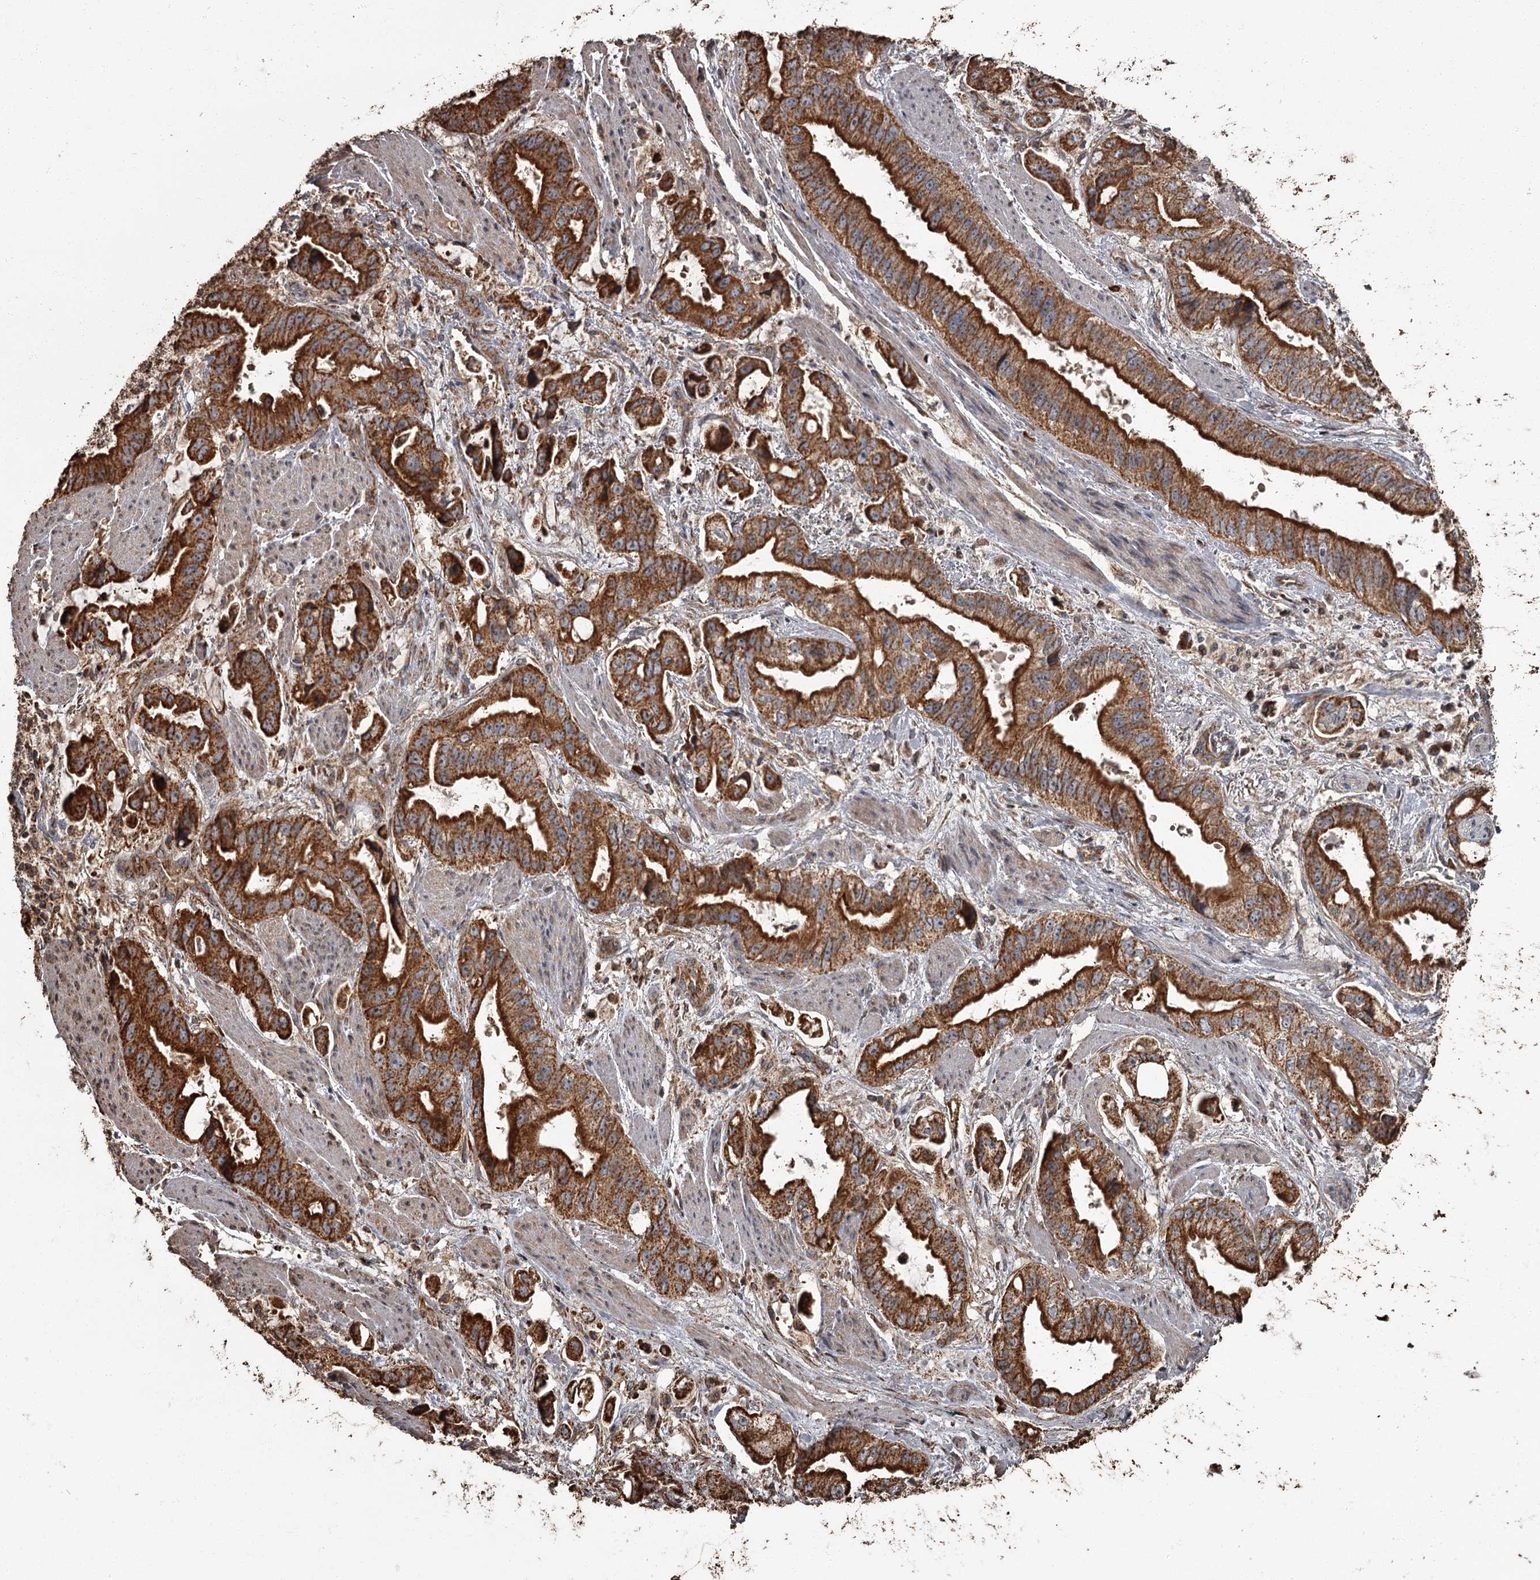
{"staining": {"intensity": "strong", "quantity": ">75%", "location": "cytoplasmic/membranous"}, "tissue": "stomach cancer", "cell_type": "Tumor cells", "image_type": "cancer", "snomed": [{"axis": "morphology", "description": "Adenocarcinoma, NOS"}, {"axis": "topography", "description": "Stomach"}], "caption": "This photomicrograph reveals immunohistochemistry (IHC) staining of stomach cancer, with high strong cytoplasmic/membranous expression in approximately >75% of tumor cells.", "gene": "THAP9", "patient": {"sex": "male", "age": 62}}